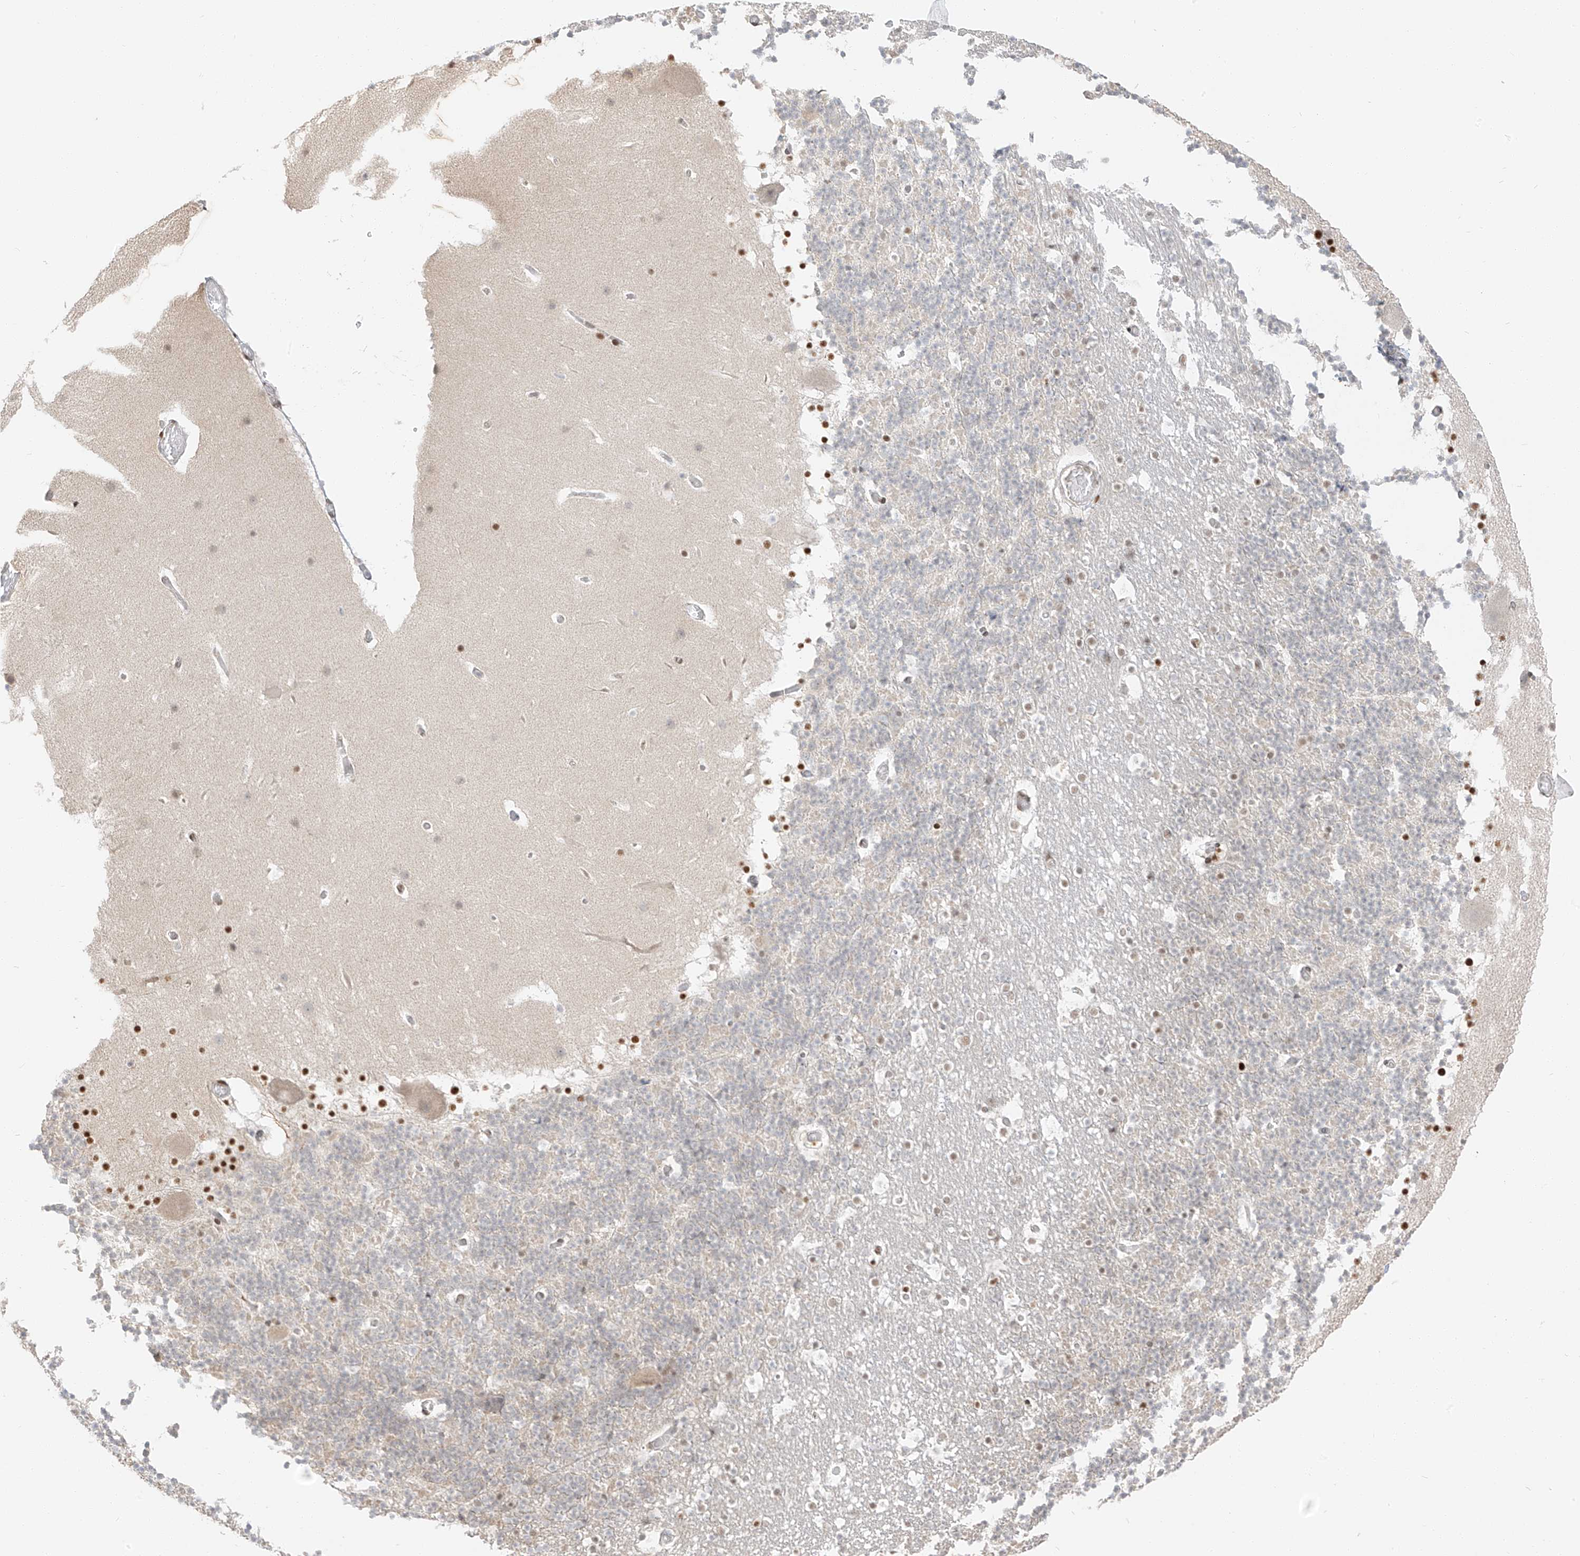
{"staining": {"intensity": "negative", "quantity": "none", "location": "none"}, "tissue": "cerebellum", "cell_type": "Cells in granular layer", "image_type": "normal", "snomed": [{"axis": "morphology", "description": "Normal tissue, NOS"}, {"axis": "topography", "description": "Cerebellum"}], "caption": "IHC histopathology image of benign cerebellum: human cerebellum stained with DAB exhibits no significant protein positivity in cells in granular layer. Nuclei are stained in blue.", "gene": "ZNF774", "patient": {"sex": "male", "age": 57}}